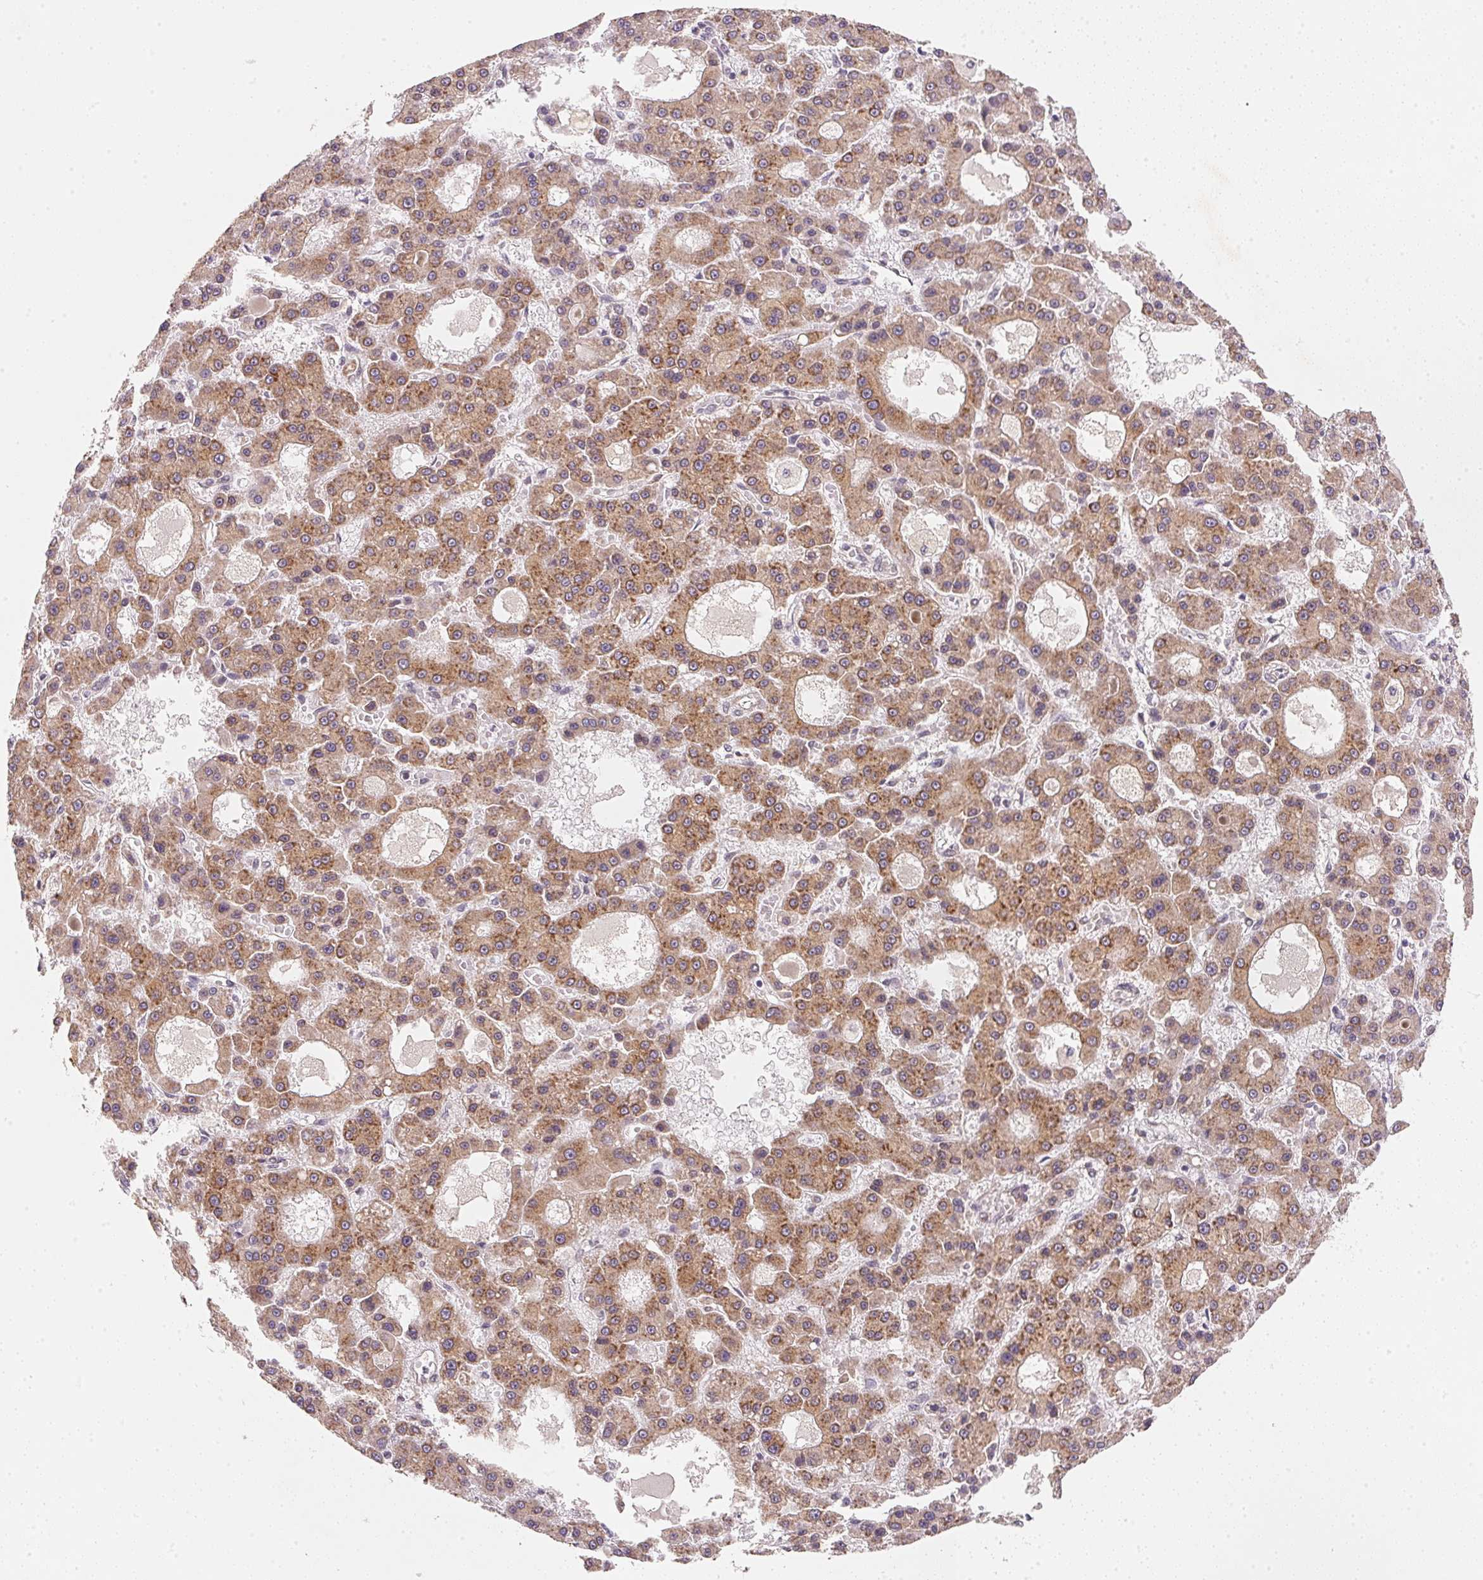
{"staining": {"intensity": "moderate", "quantity": ">75%", "location": "cytoplasmic/membranous"}, "tissue": "liver cancer", "cell_type": "Tumor cells", "image_type": "cancer", "snomed": [{"axis": "morphology", "description": "Carcinoma, Hepatocellular, NOS"}, {"axis": "topography", "description": "Liver"}], "caption": "Liver cancer (hepatocellular carcinoma) stained with a brown dye exhibits moderate cytoplasmic/membranous positive expression in about >75% of tumor cells.", "gene": "EI24", "patient": {"sex": "male", "age": 70}}